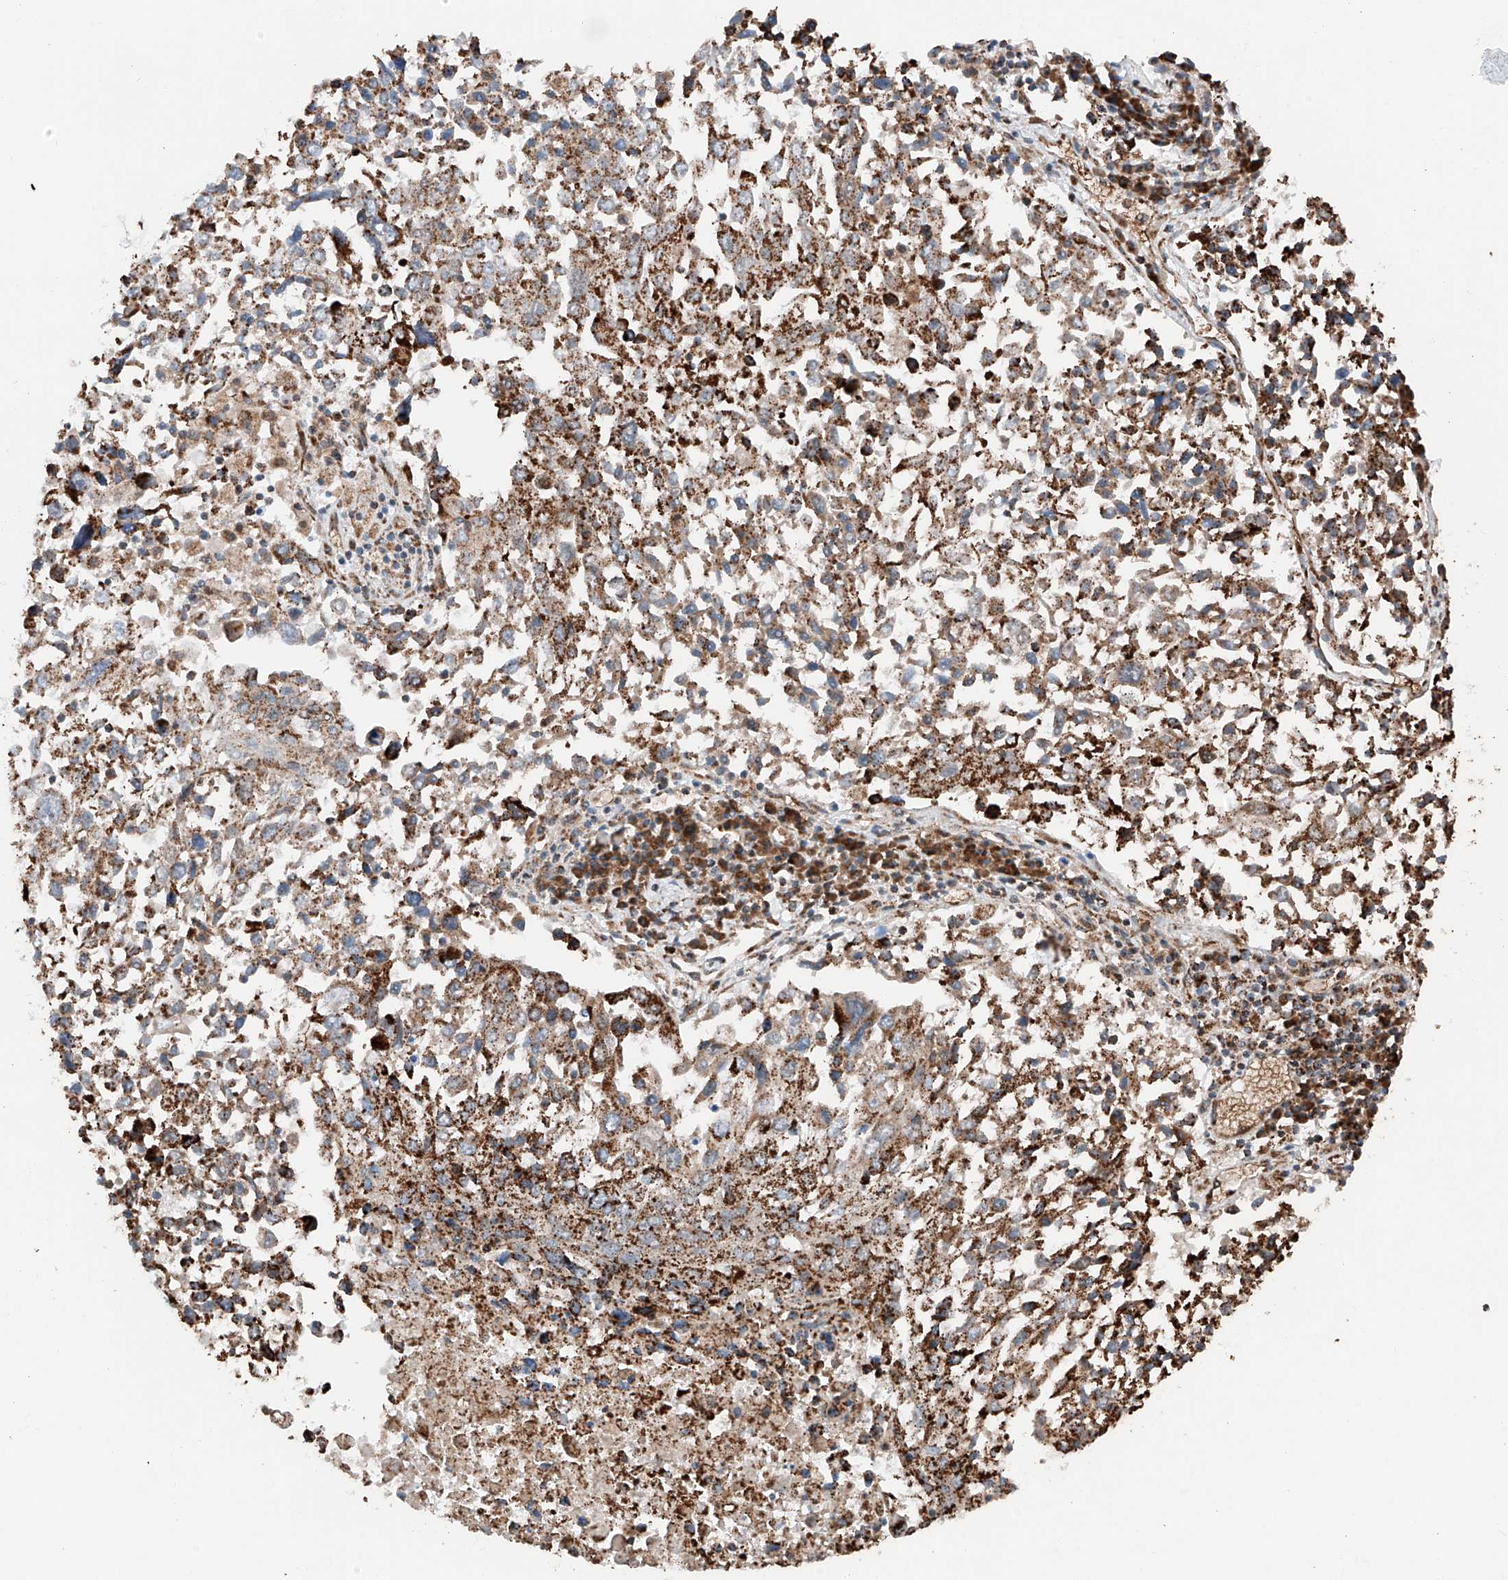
{"staining": {"intensity": "strong", "quantity": ">75%", "location": "cytoplasmic/membranous"}, "tissue": "lung cancer", "cell_type": "Tumor cells", "image_type": "cancer", "snomed": [{"axis": "morphology", "description": "Squamous cell carcinoma, NOS"}, {"axis": "topography", "description": "Lung"}], "caption": "Lung cancer (squamous cell carcinoma) stained with IHC shows strong cytoplasmic/membranous expression in approximately >75% of tumor cells.", "gene": "ZSCAN29", "patient": {"sex": "male", "age": 65}}